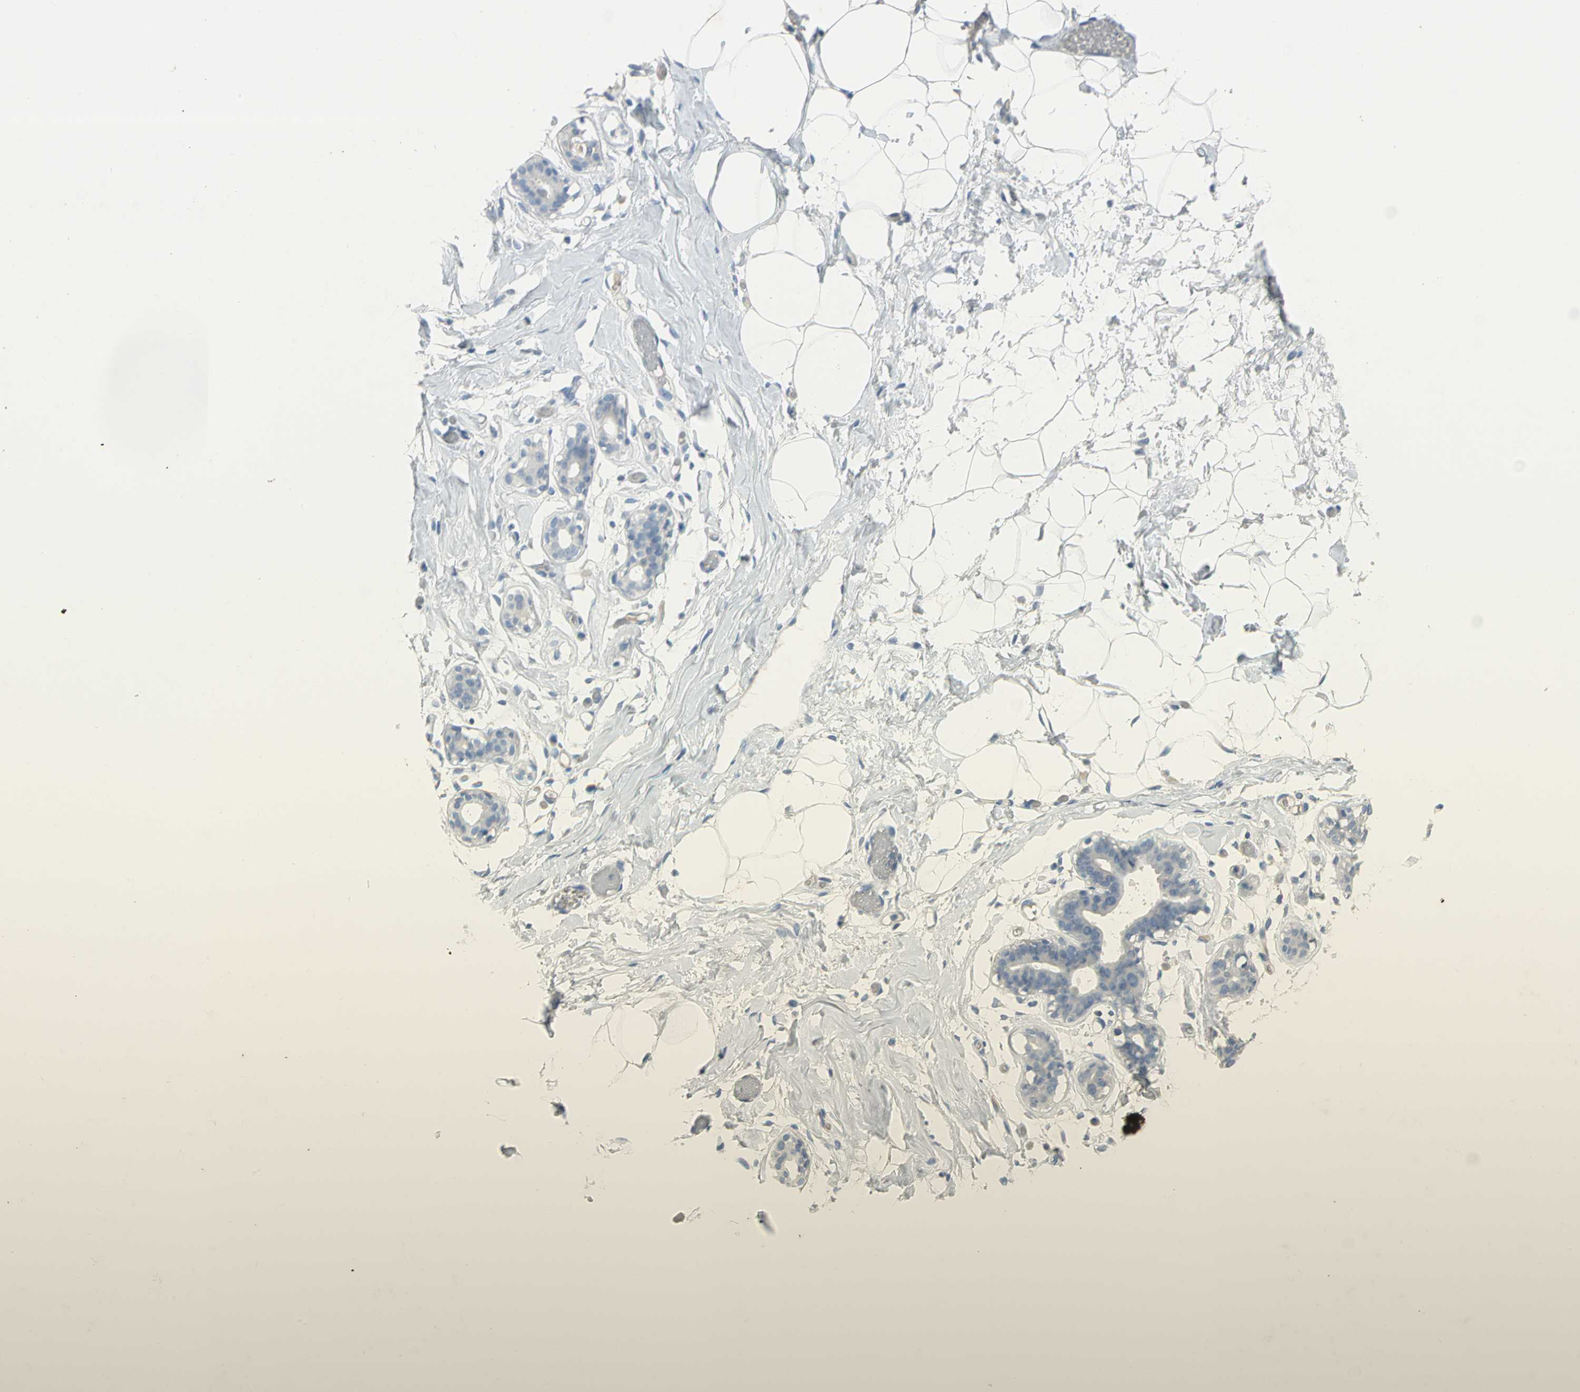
{"staining": {"intensity": "negative", "quantity": "none", "location": "none"}, "tissue": "adipose tissue", "cell_type": "Adipocytes", "image_type": "normal", "snomed": [{"axis": "morphology", "description": "Normal tissue, NOS"}, {"axis": "topography", "description": "Breast"}, {"axis": "topography", "description": "Soft tissue"}], "caption": "This is a histopathology image of immunohistochemistry (IHC) staining of normal adipose tissue, which shows no positivity in adipocytes. (Brightfield microscopy of DAB immunohistochemistry (IHC) at high magnification).", "gene": "PTGDS", "patient": {"sex": "female", "age": 25}}